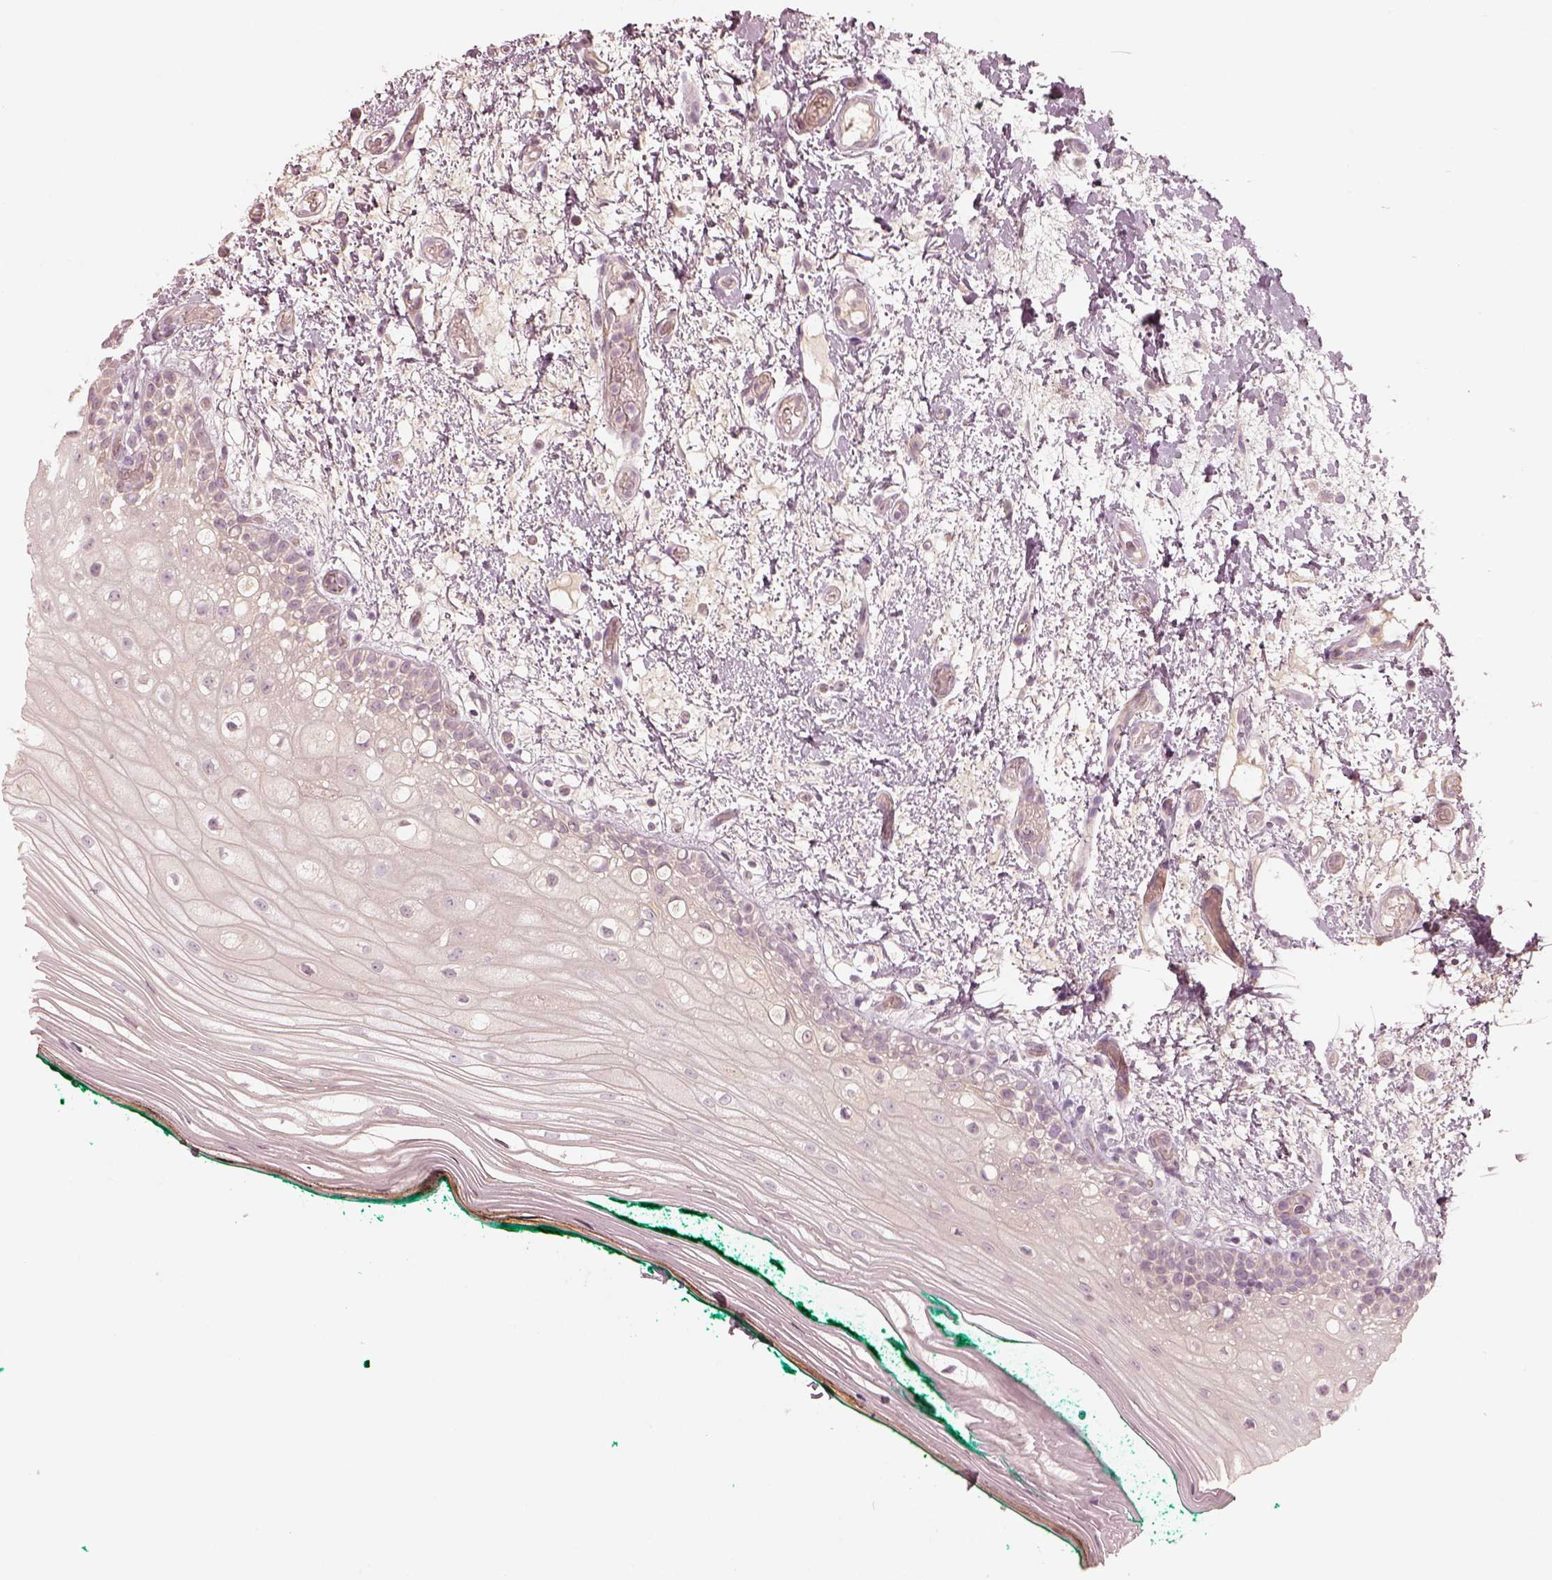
{"staining": {"intensity": "negative", "quantity": "none", "location": "none"}, "tissue": "oral mucosa", "cell_type": "Squamous epithelial cells", "image_type": "normal", "snomed": [{"axis": "morphology", "description": "Normal tissue, NOS"}, {"axis": "topography", "description": "Oral tissue"}], "caption": "Photomicrograph shows no protein expression in squamous epithelial cells of normal oral mucosa.", "gene": "KCNJ9", "patient": {"sex": "female", "age": 83}}